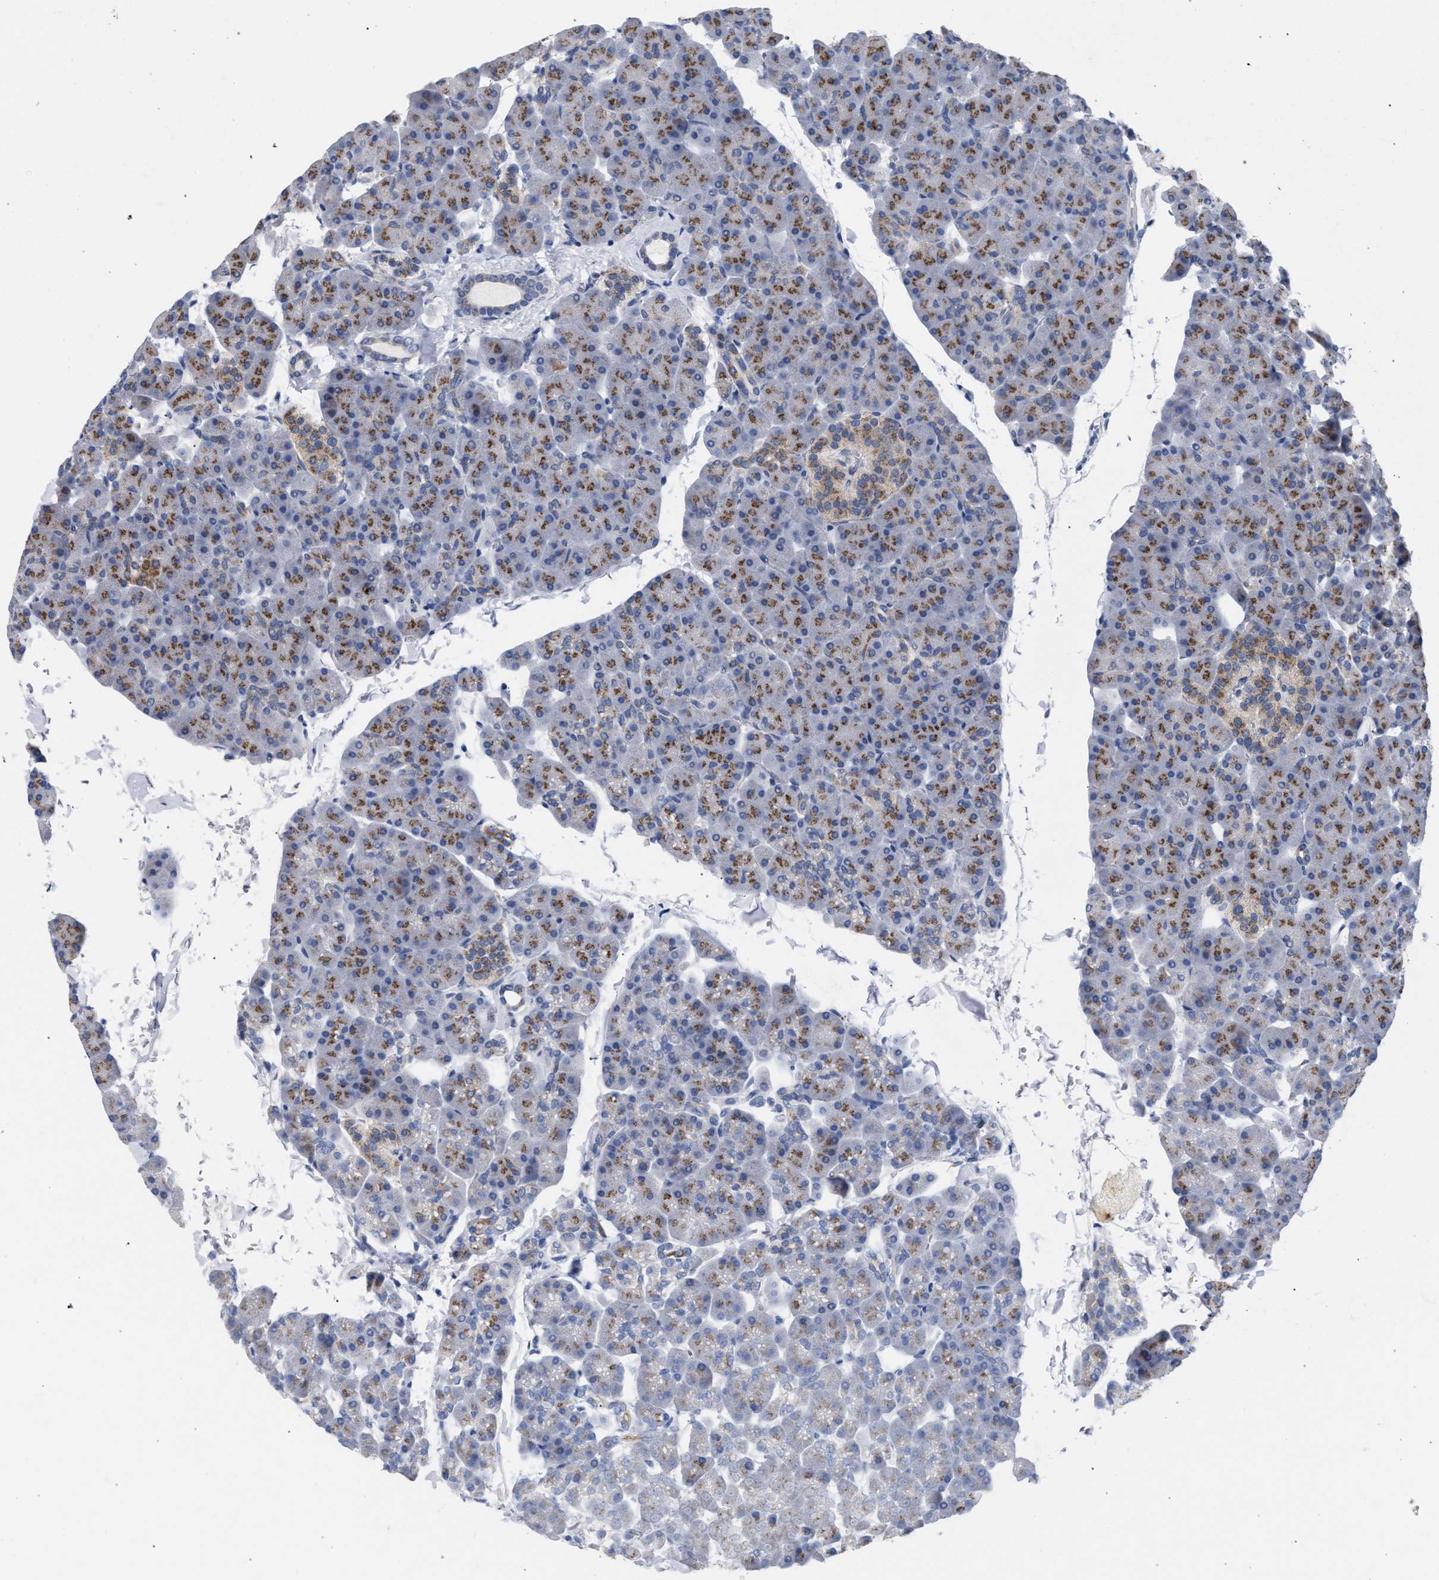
{"staining": {"intensity": "moderate", "quantity": ">75%", "location": "cytoplasmic/membranous"}, "tissue": "pancreas", "cell_type": "Exocrine glandular cells", "image_type": "normal", "snomed": [{"axis": "morphology", "description": "Normal tissue, NOS"}, {"axis": "topography", "description": "Pancreas"}], "caption": "Human pancreas stained for a protein (brown) demonstrates moderate cytoplasmic/membranous positive positivity in approximately >75% of exocrine glandular cells.", "gene": "GOLGA2", "patient": {"sex": "male", "age": 35}}